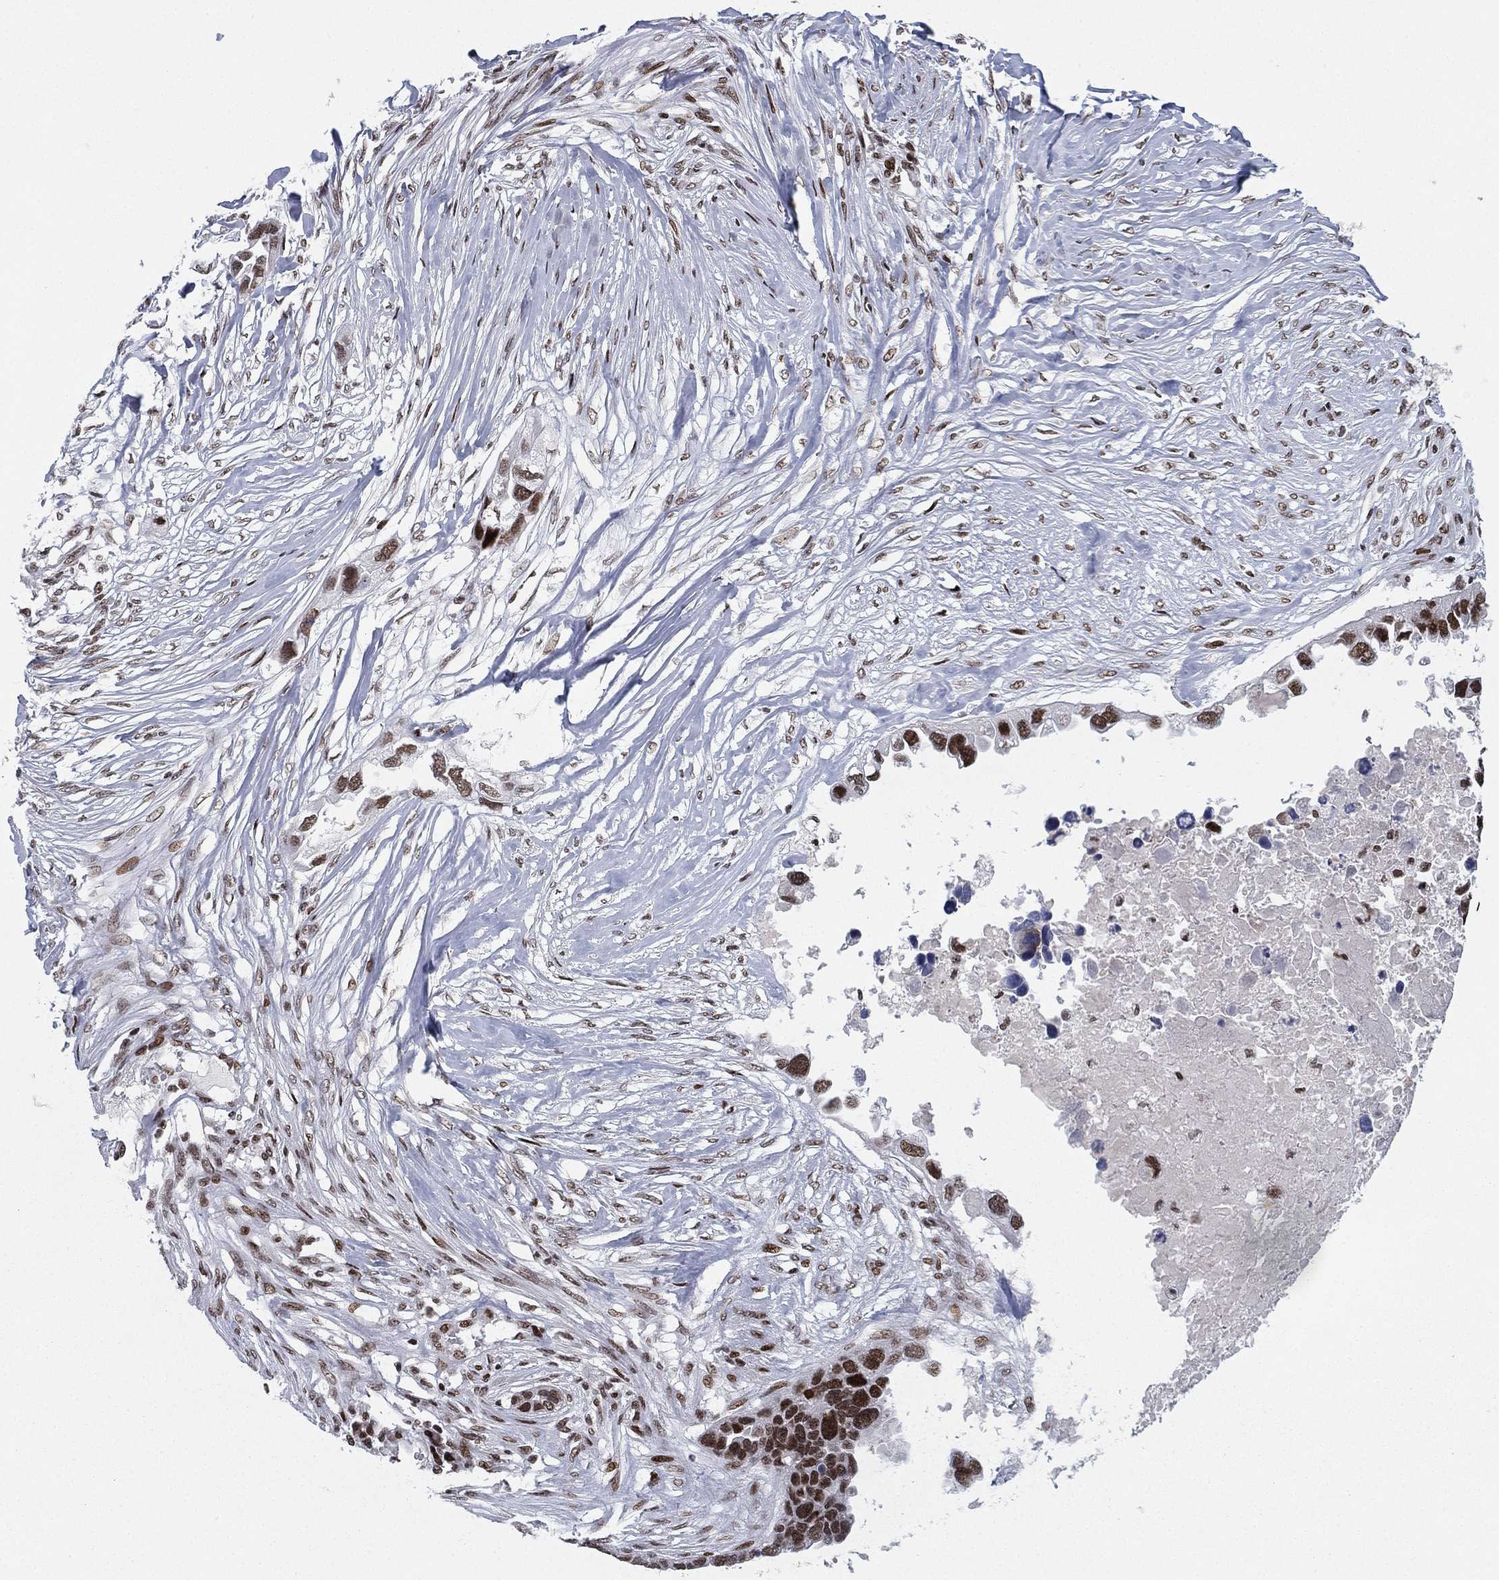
{"staining": {"intensity": "strong", "quantity": ">75%", "location": "nuclear"}, "tissue": "ovarian cancer", "cell_type": "Tumor cells", "image_type": "cancer", "snomed": [{"axis": "morphology", "description": "Cystadenocarcinoma, serous, NOS"}, {"axis": "topography", "description": "Ovary"}], "caption": "Protein staining of serous cystadenocarcinoma (ovarian) tissue reveals strong nuclear expression in approximately >75% of tumor cells. (IHC, brightfield microscopy, high magnification).", "gene": "RTF1", "patient": {"sex": "female", "age": 54}}